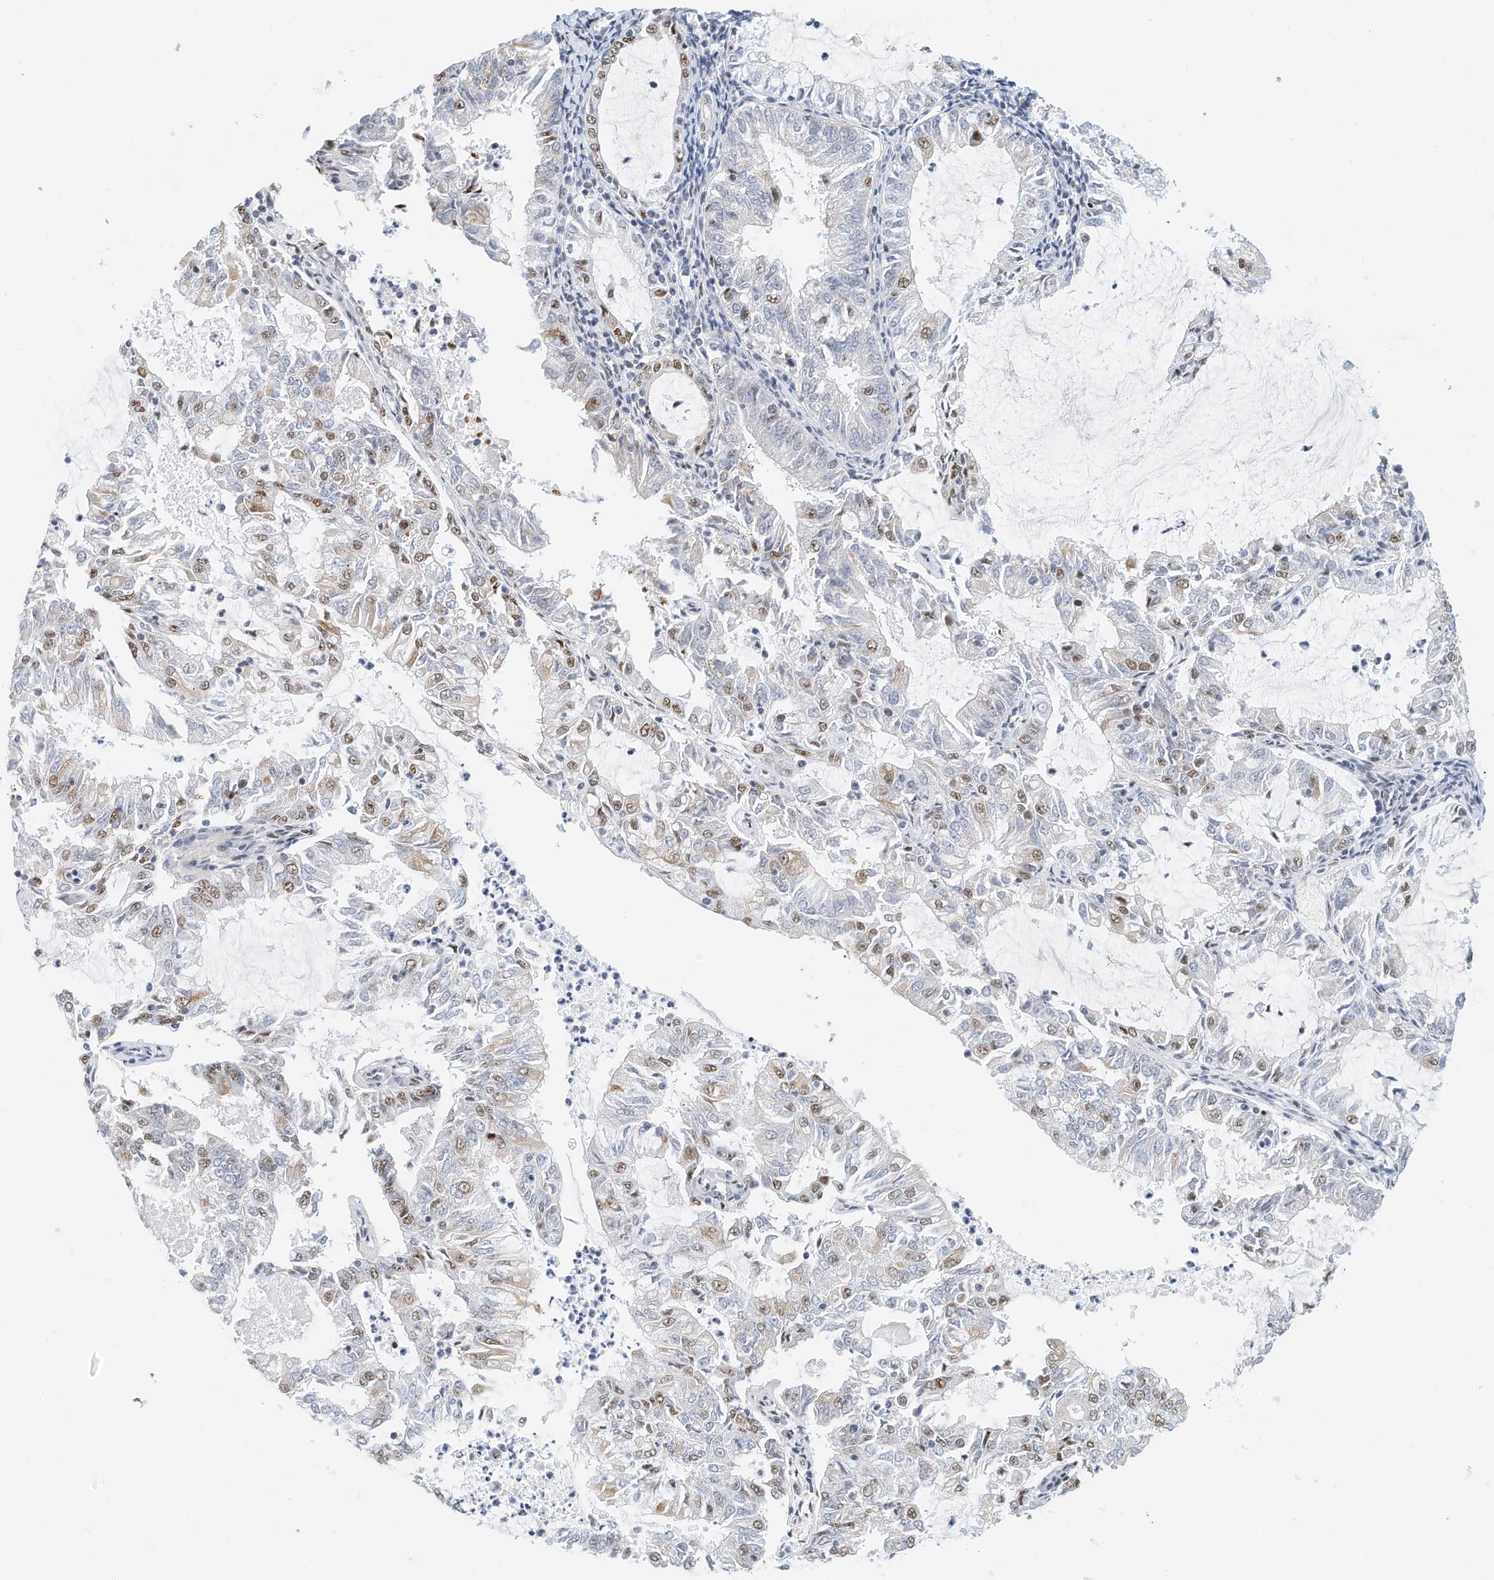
{"staining": {"intensity": "weak", "quantity": "25%-75%", "location": "nuclear"}, "tissue": "endometrial cancer", "cell_type": "Tumor cells", "image_type": "cancer", "snomed": [{"axis": "morphology", "description": "Adenocarcinoma, NOS"}, {"axis": "topography", "description": "Endometrium"}], "caption": "Human endometrial cancer stained with a protein marker exhibits weak staining in tumor cells.", "gene": "ARHGAP28", "patient": {"sex": "female", "age": 57}}